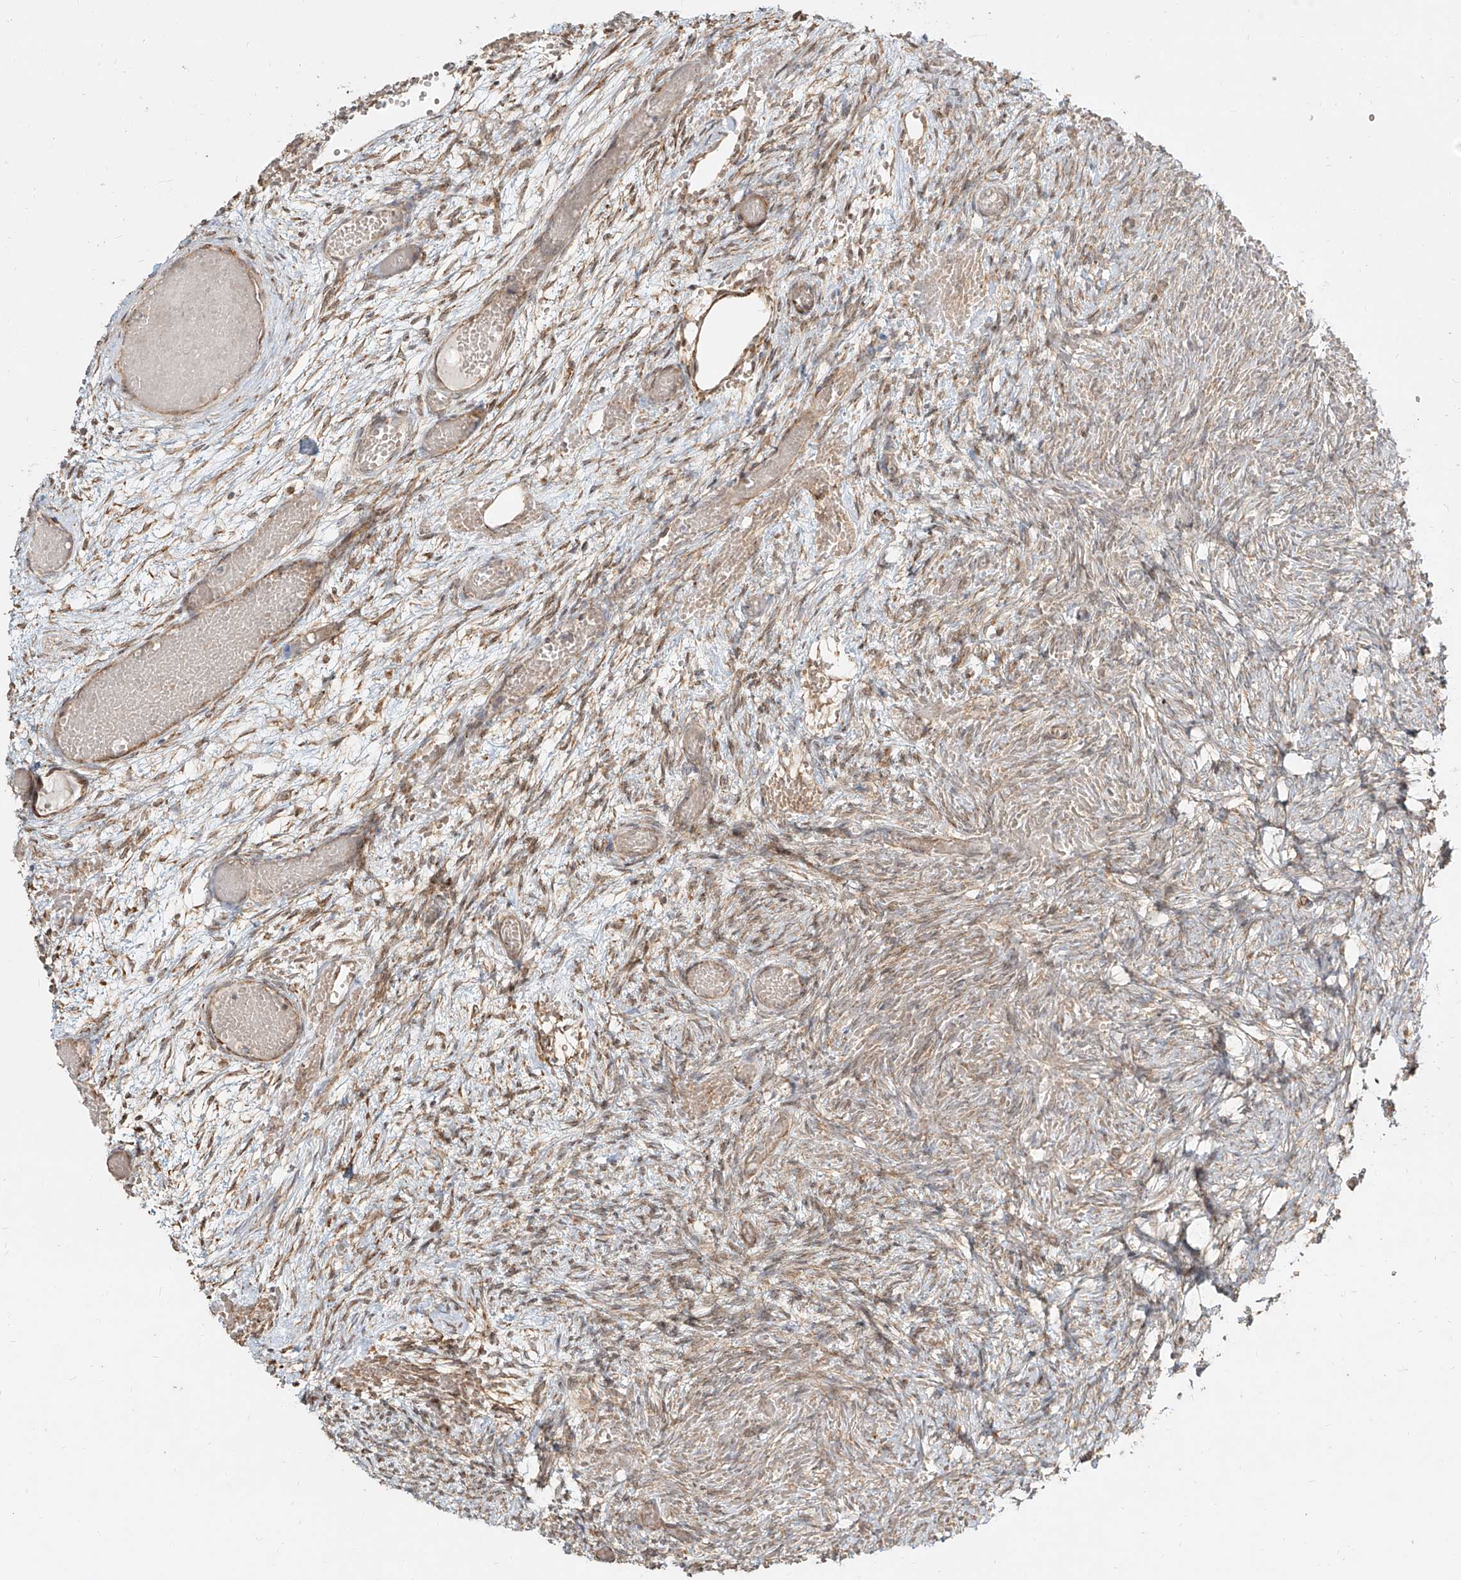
{"staining": {"intensity": "weak", "quantity": "25%-75%", "location": "cytoplasmic/membranous"}, "tissue": "ovary", "cell_type": "Ovarian stroma cells", "image_type": "normal", "snomed": [{"axis": "morphology", "description": "Adenocarcinoma, NOS"}, {"axis": "topography", "description": "Endometrium"}], "caption": "Immunohistochemistry (IHC) image of benign human ovary stained for a protein (brown), which displays low levels of weak cytoplasmic/membranous expression in about 25%-75% of ovarian stroma cells.", "gene": "UBE2K", "patient": {"sex": "female", "age": 32}}